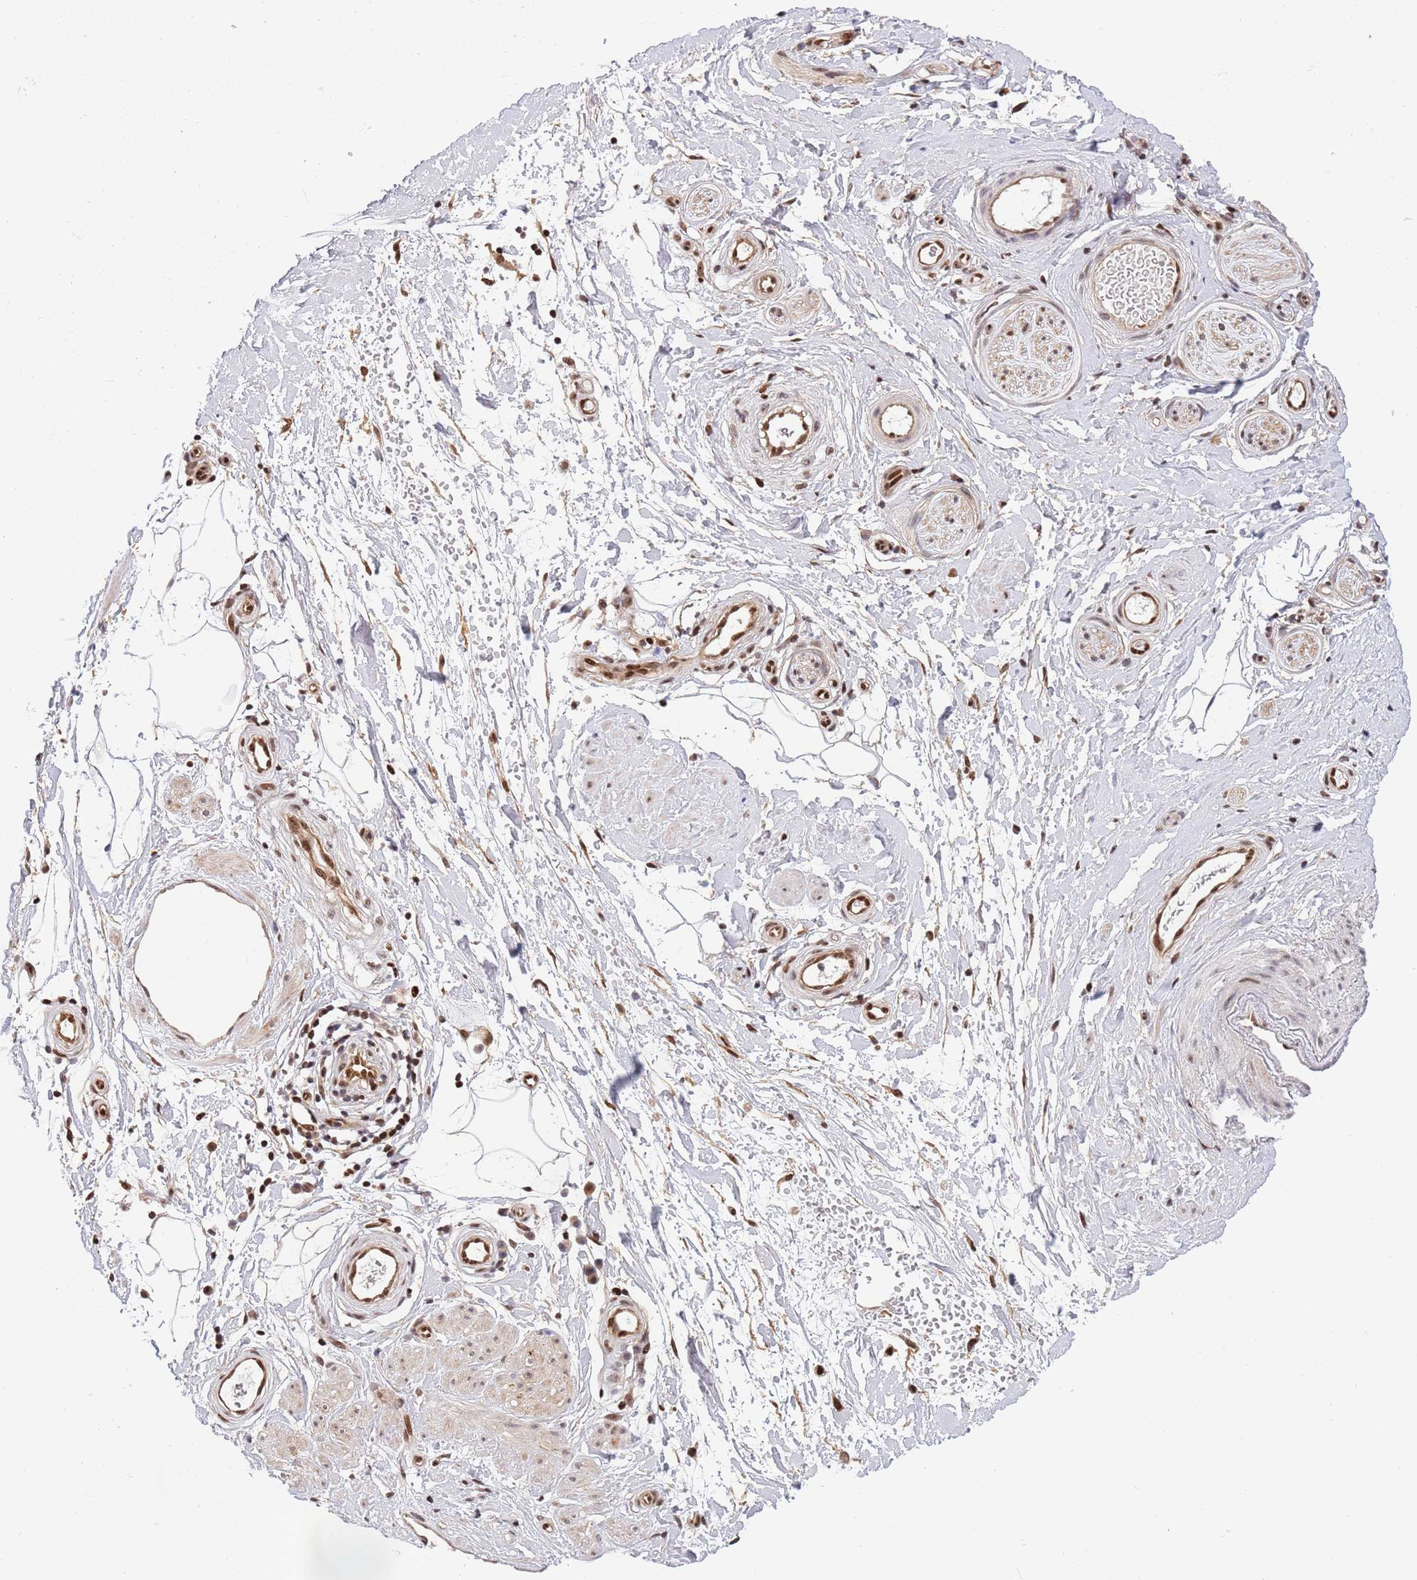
{"staining": {"intensity": "negative", "quantity": "none", "location": "none"}, "tissue": "adipose tissue", "cell_type": "Adipocytes", "image_type": "normal", "snomed": [{"axis": "morphology", "description": "Normal tissue, NOS"}, {"axis": "topography", "description": "Soft tissue"}, {"axis": "topography", "description": "Vascular tissue"}], "caption": "Adipose tissue stained for a protein using immunohistochemistry demonstrates no positivity adipocytes.", "gene": "TBX10", "patient": {"sex": "male", "age": 41}}